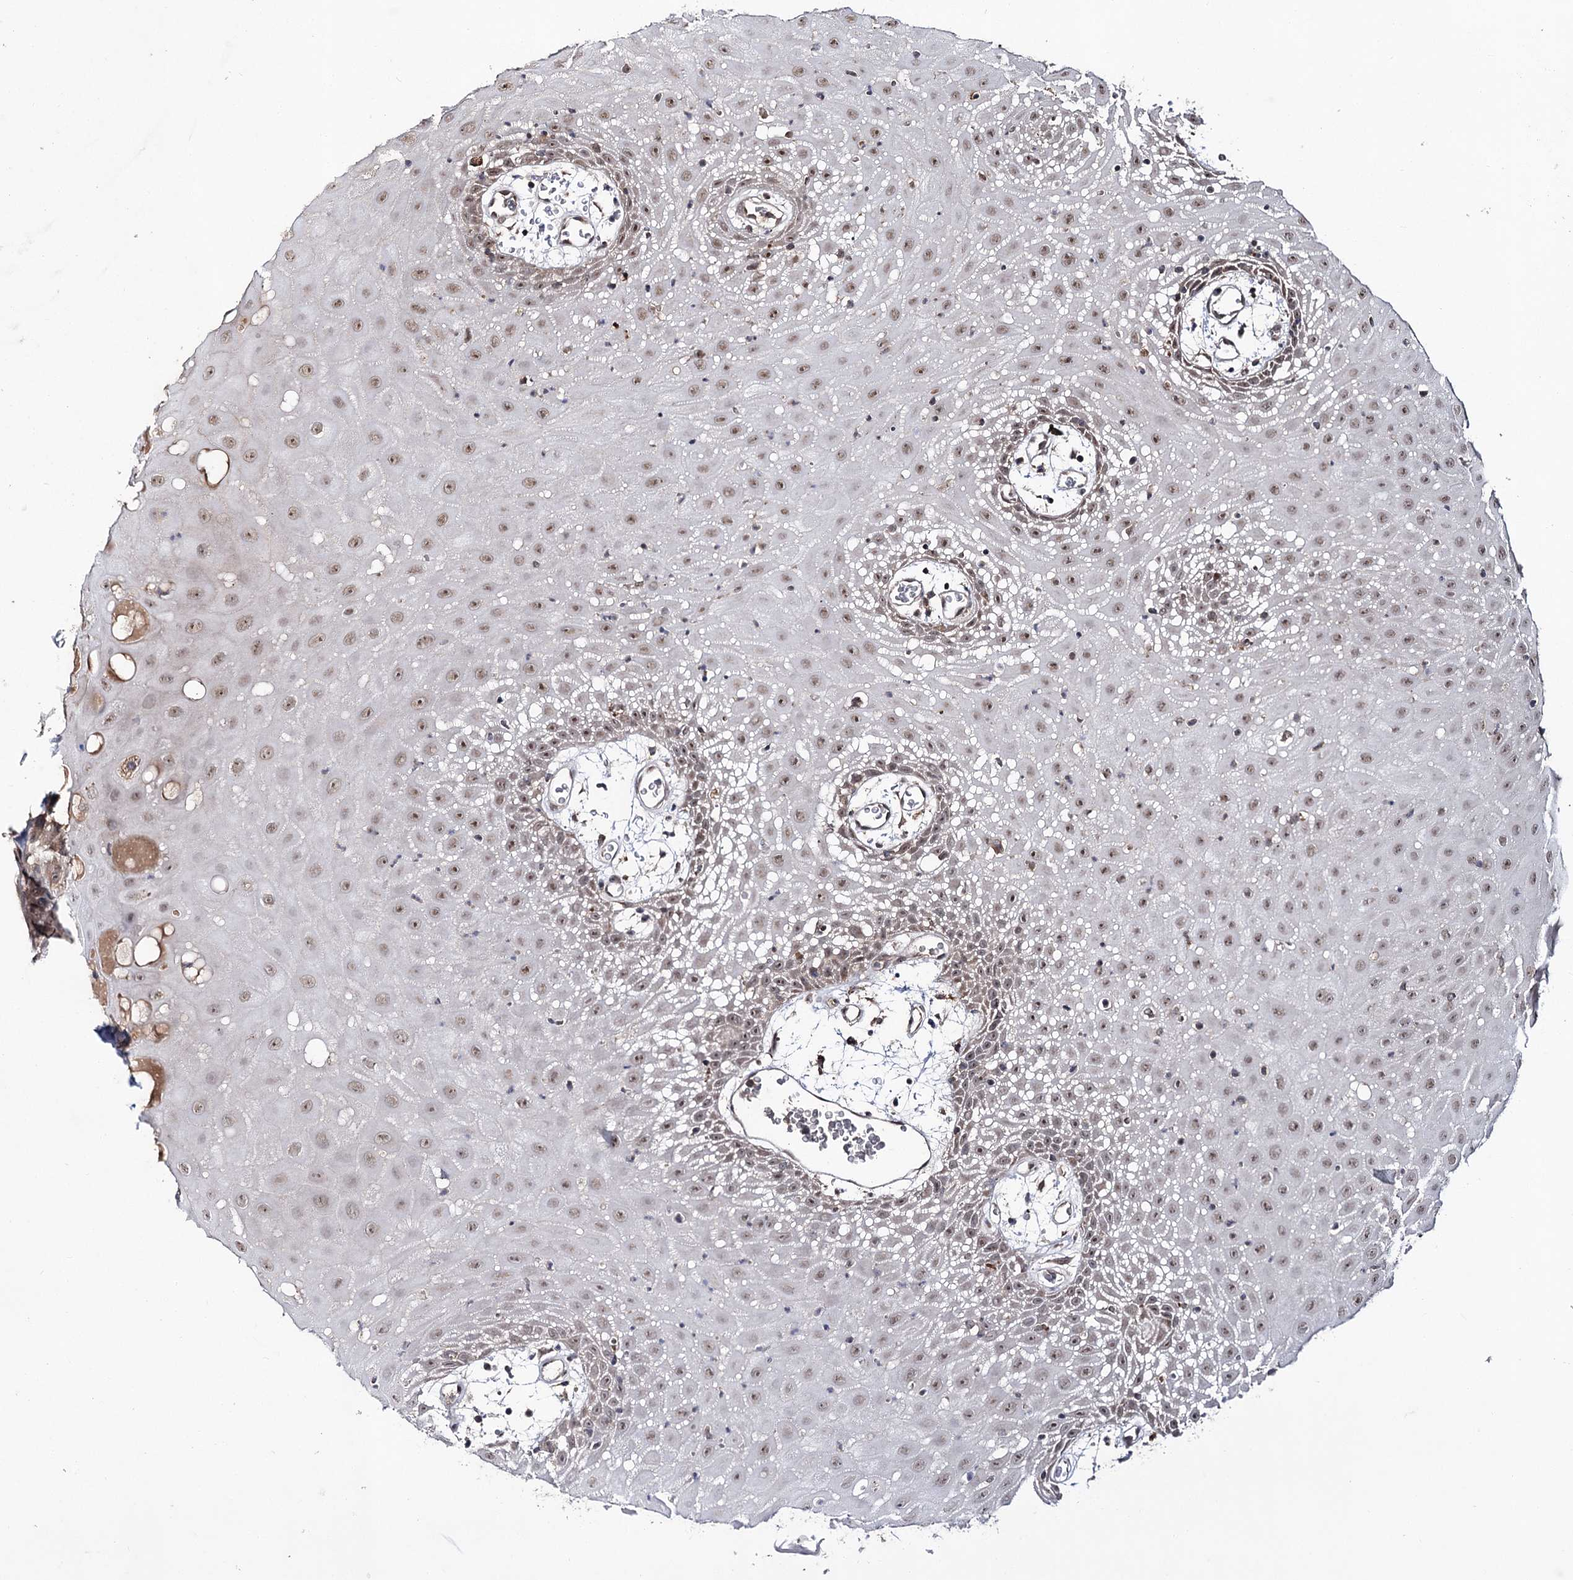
{"staining": {"intensity": "moderate", "quantity": "25%-75%", "location": "nuclear"}, "tissue": "oral mucosa", "cell_type": "Squamous epithelial cells", "image_type": "normal", "snomed": [{"axis": "morphology", "description": "Normal tissue, NOS"}, {"axis": "topography", "description": "Skeletal muscle"}, {"axis": "topography", "description": "Oral tissue"}, {"axis": "topography", "description": "Salivary gland"}, {"axis": "topography", "description": "Peripheral nerve tissue"}], "caption": "Immunohistochemistry (IHC) of benign human oral mucosa shows medium levels of moderate nuclear staining in approximately 25%-75% of squamous epithelial cells. (Brightfield microscopy of DAB IHC at high magnification).", "gene": "FAM53B", "patient": {"sex": "male", "age": 54}}